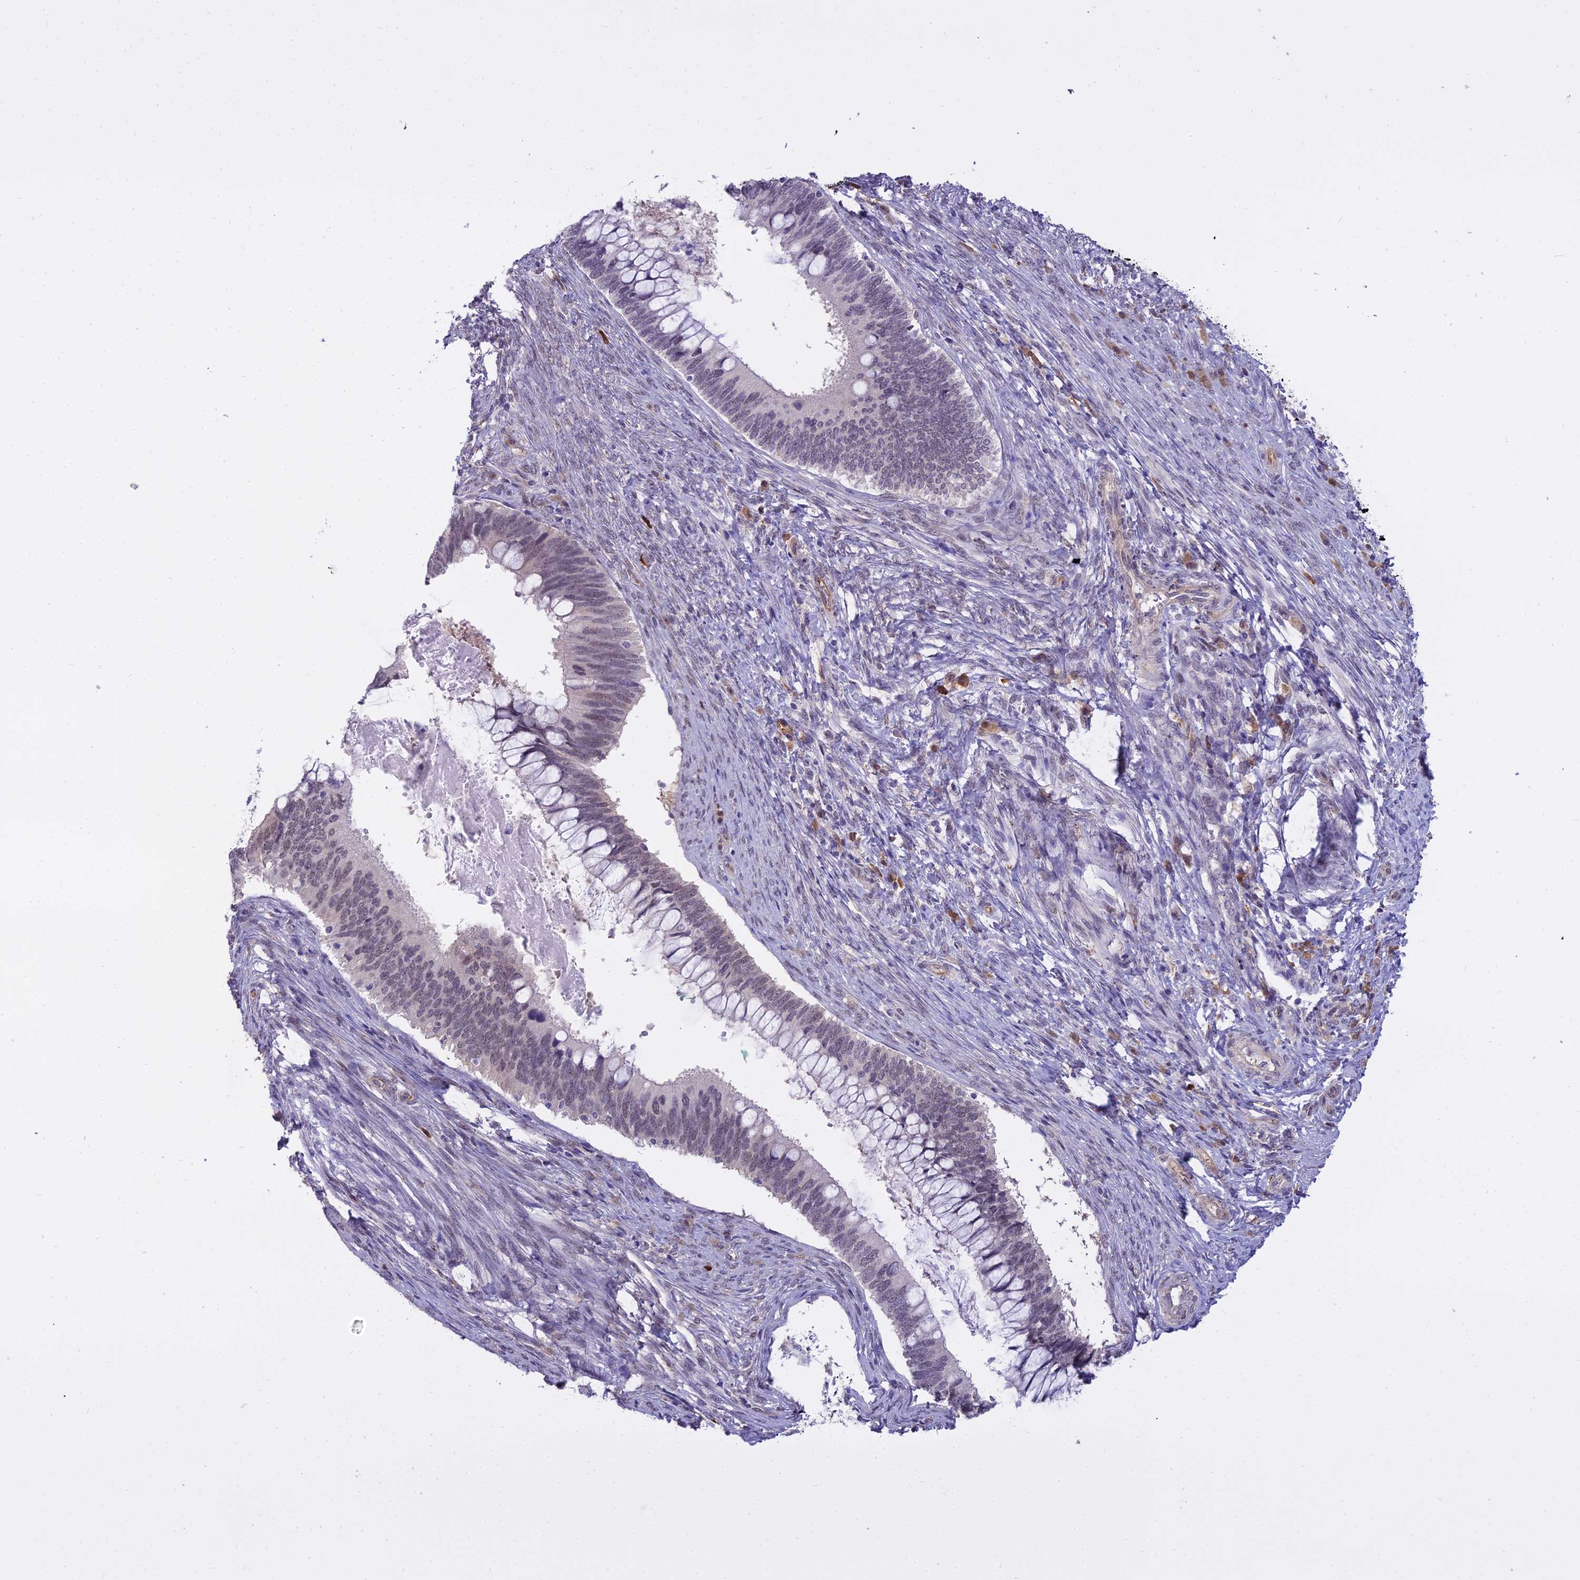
{"staining": {"intensity": "weak", "quantity": "<25%", "location": "nuclear"}, "tissue": "cervical cancer", "cell_type": "Tumor cells", "image_type": "cancer", "snomed": [{"axis": "morphology", "description": "Adenocarcinoma, NOS"}, {"axis": "topography", "description": "Cervix"}], "caption": "A micrograph of cervical cancer stained for a protein reveals no brown staining in tumor cells.", "gene": "BLNK", "patient": {"sex": "female", "age": 42}}